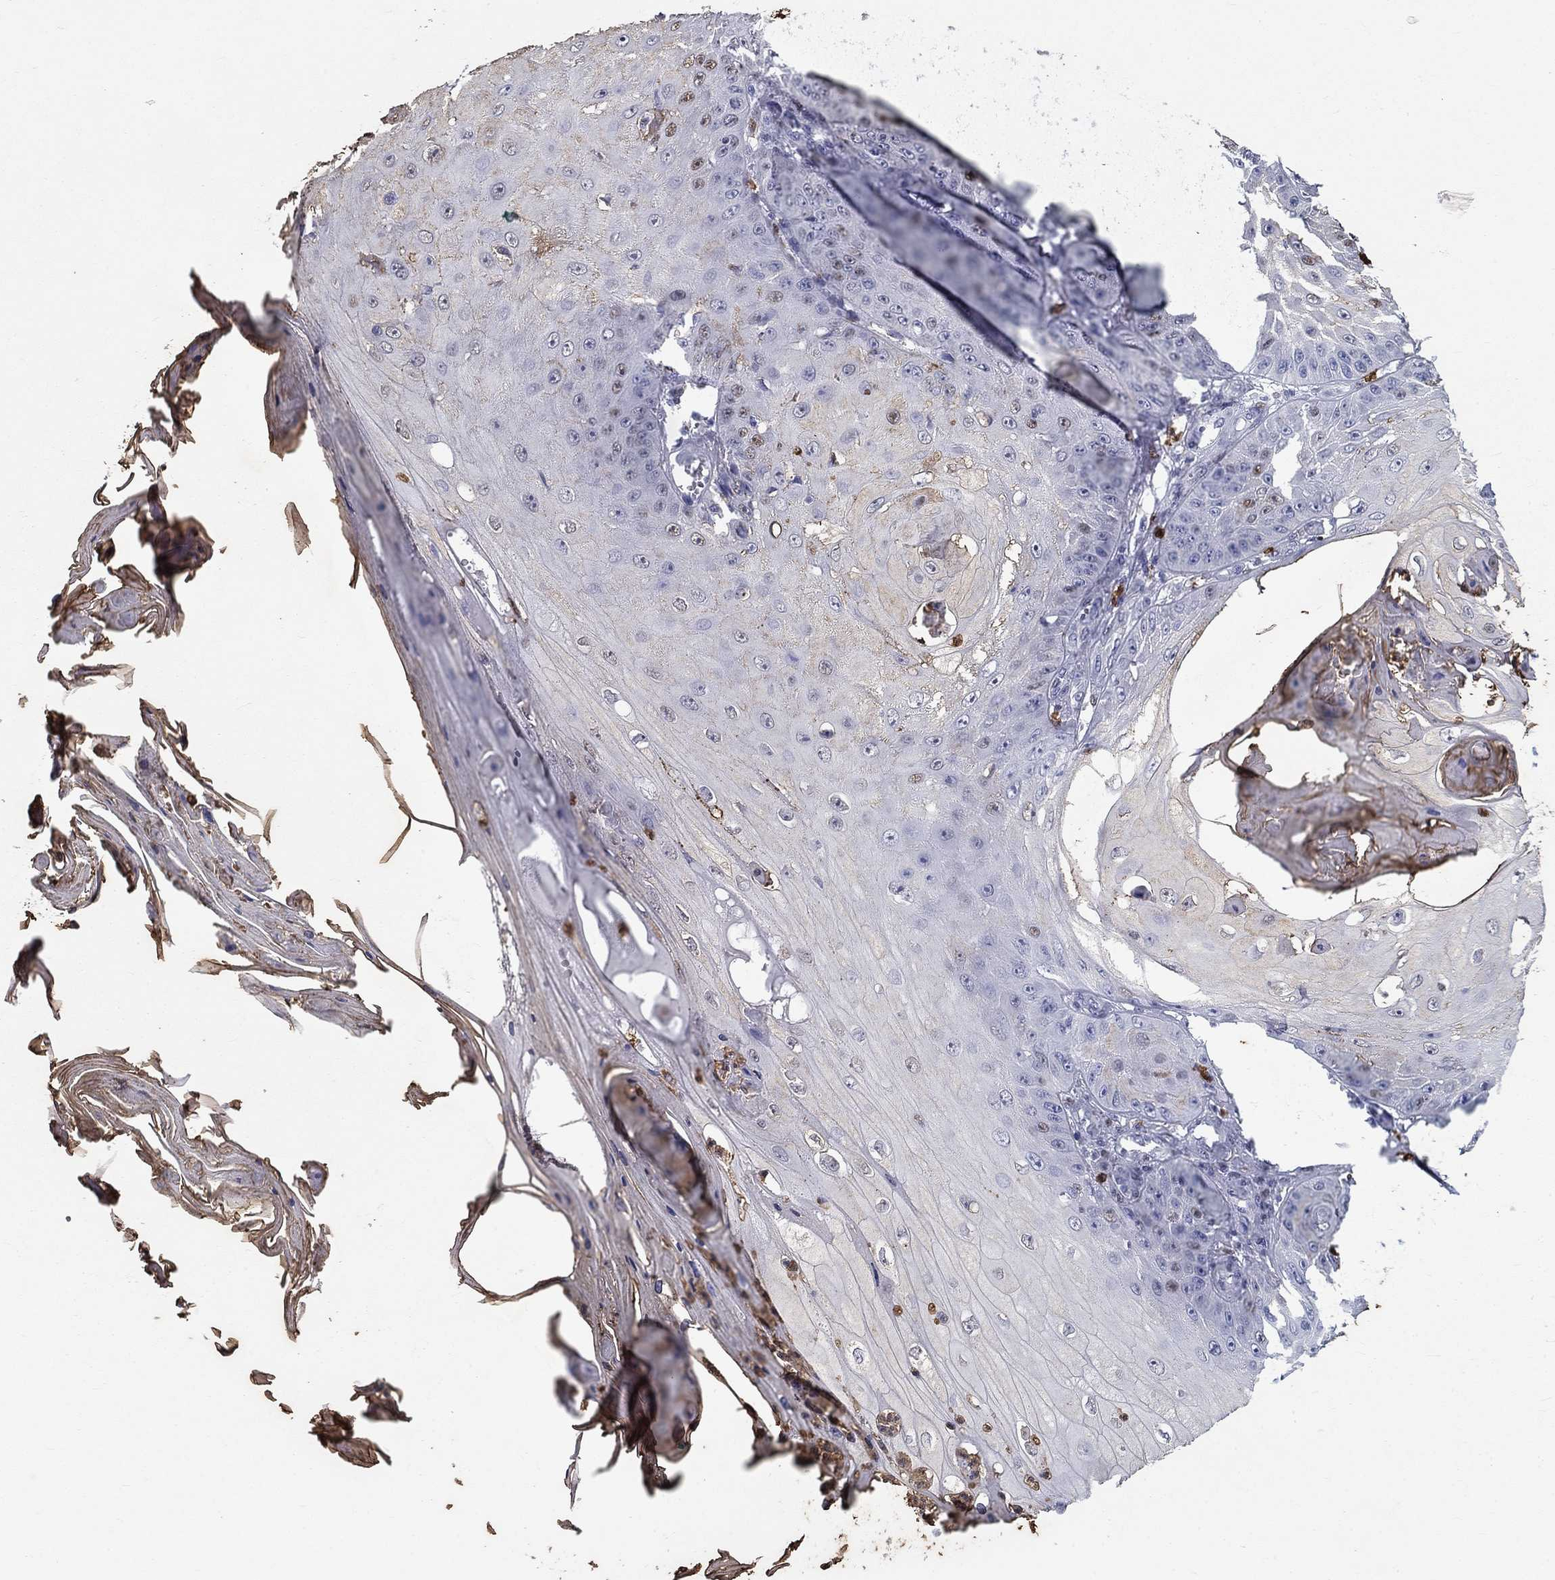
{"staining": {"intensity": "negative", "quantity": "none", "location": "none"}, "tissue": "skin cancer", "cell_type": "Tumor cells", "image_type": "cancer", "snomed": [{"axis": "morphology", "description": "Squamous cell carcinoma, NOS"}, {"axis": "topography", "description": "Skin"}], "caption": "IHC image of squamous cell carcinoma (skin) stained for a protein (brown), which demonstrates no staining in tumor cells.", "gene": "IGSF8", "patient": {"sex": "male", "age": 70}}